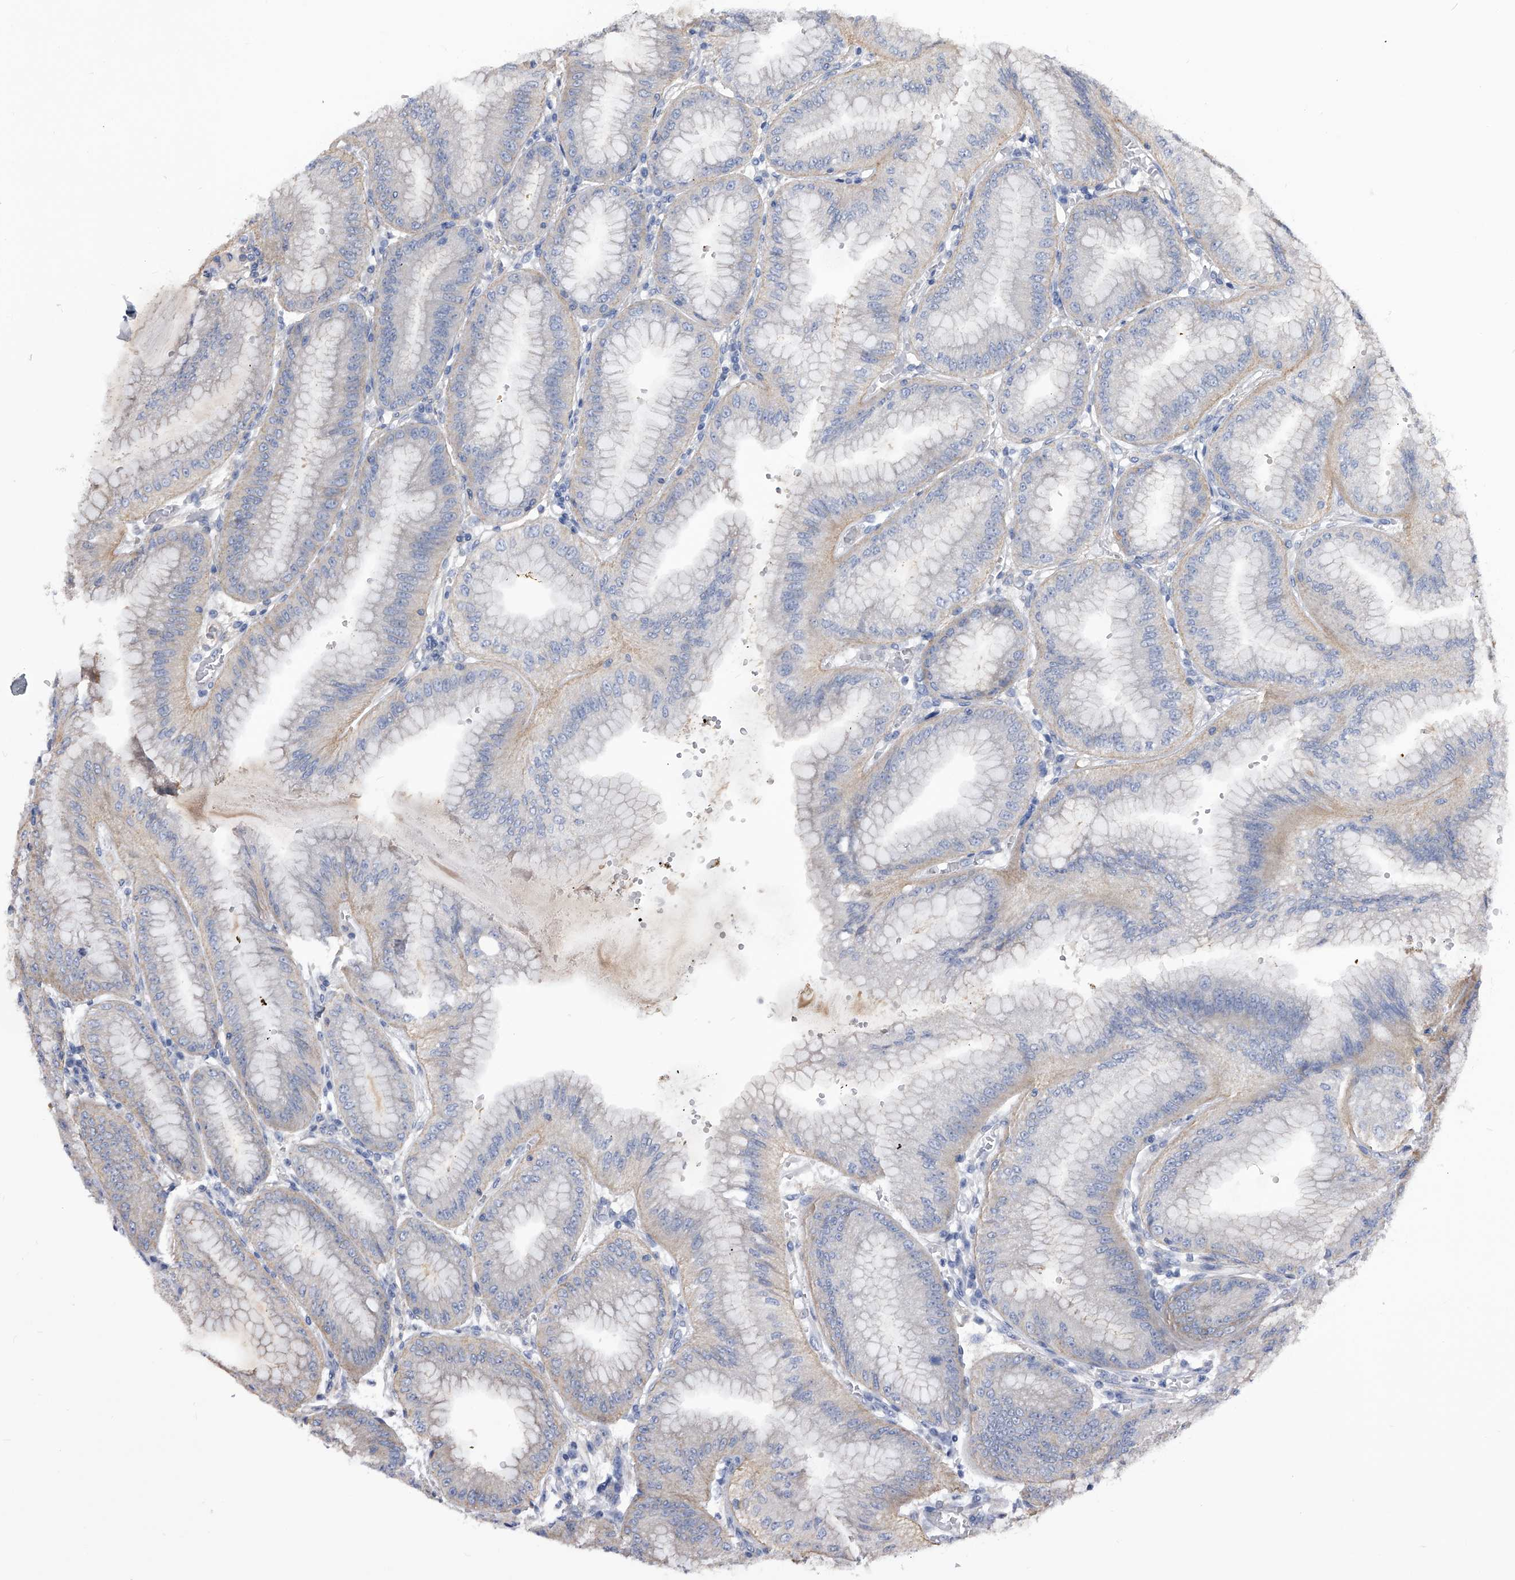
{"staining": {"intensity": "weak", "quantity": "25%-75%", "location": "cytoplasmic/membranous"}, "tissue": "stomach", "cell_type": "Glandular cells", "image_type": "normal", "snomed": [{"axis": "morphology", "description": "Normal tissue, NOS"}, {"axis": "topography", "description": "Stomach, lower"}], "caption": "Glandular cells demonstrate weak cytoplasmic/membranous positivity in approximately 25%-75% of cells in normal stomach.", "gene": "CUL7", "patient": {"sex": "male", "age": 71}}